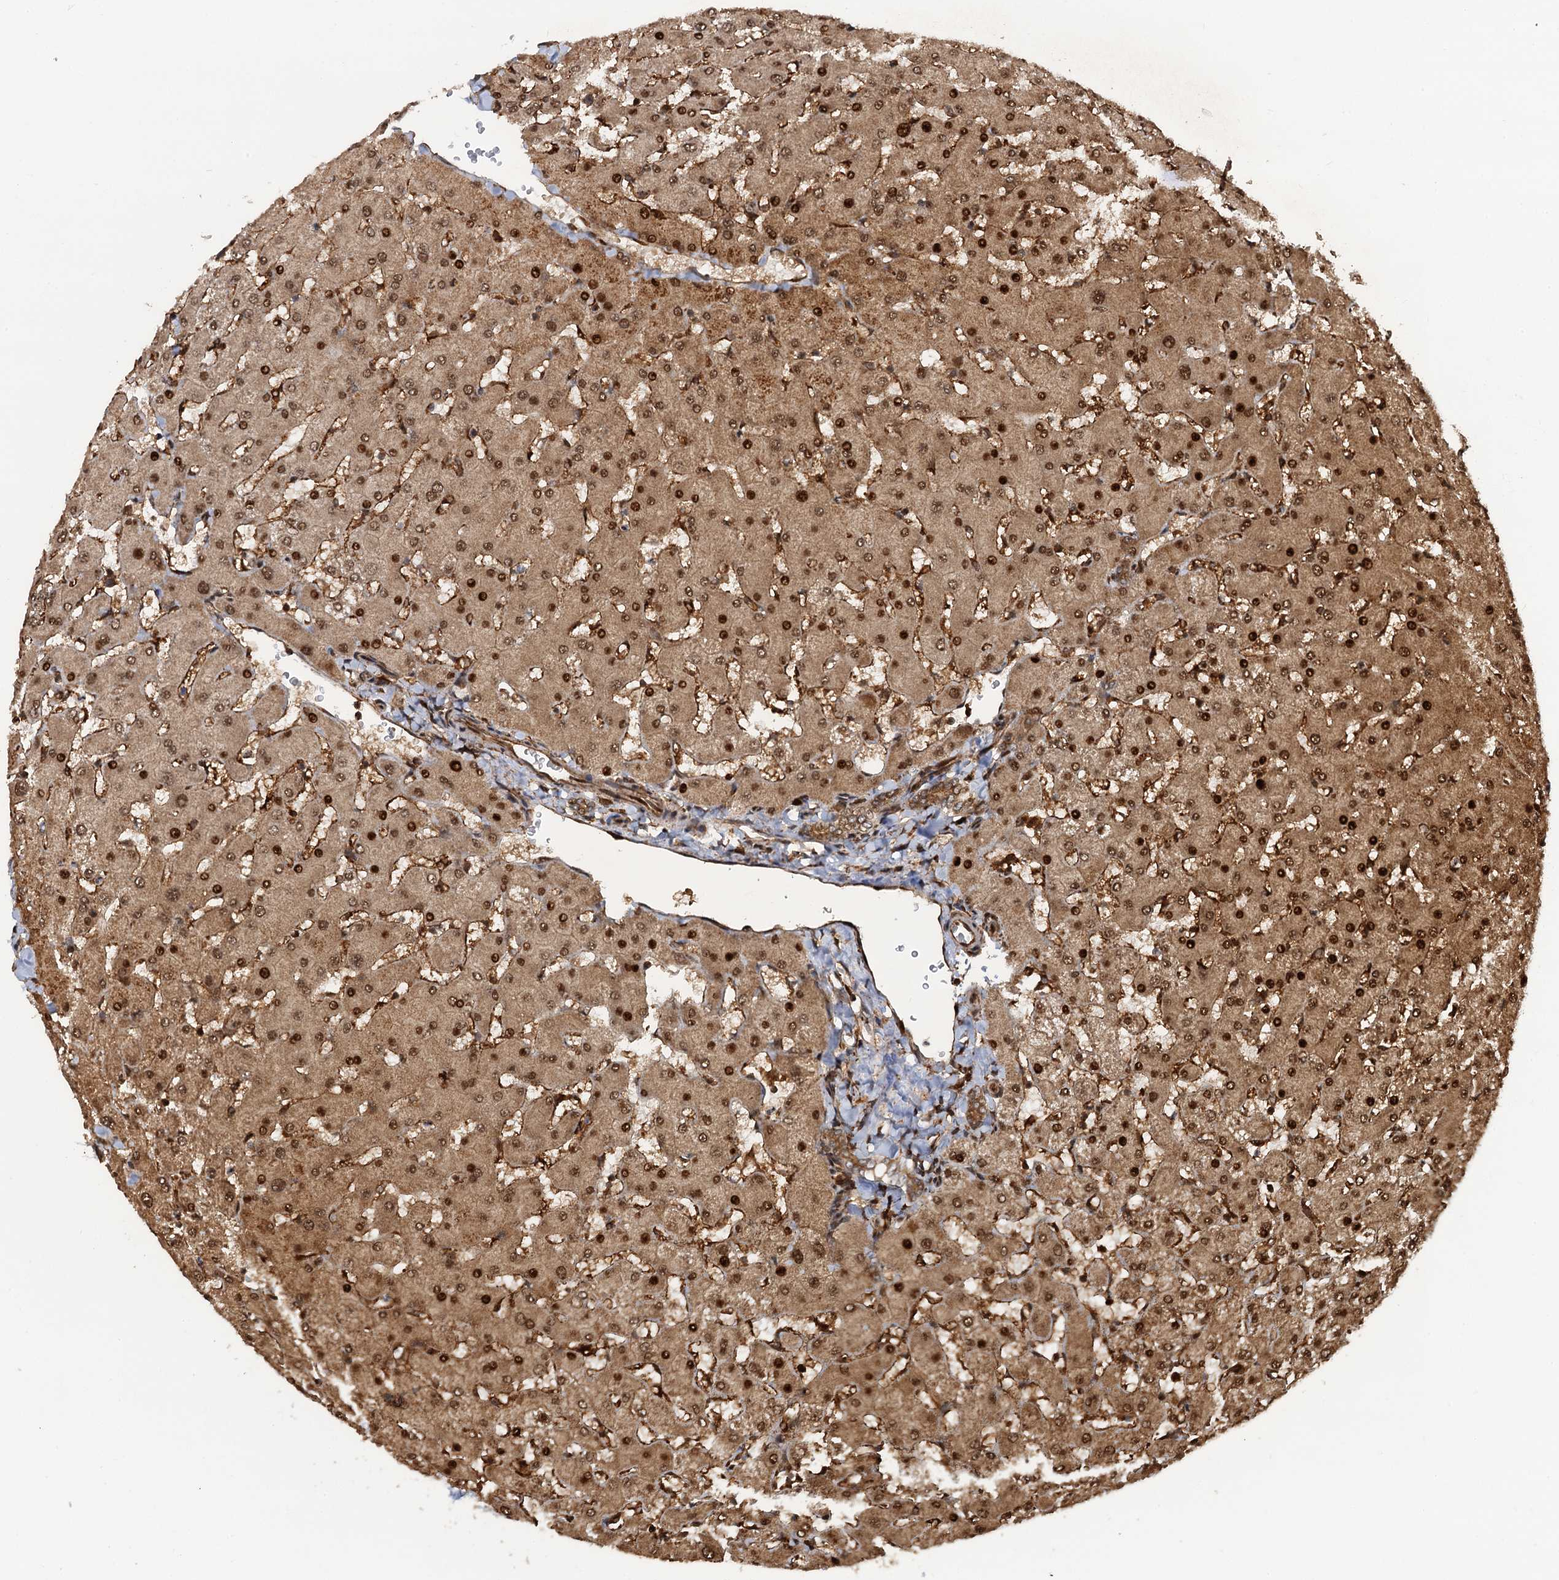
{"staining": {"intensity": "moderate", "quantity": ">75%", "location": "cytoplasmic/membranous"}, "tissue": "liver", "cell_type": "Cholangiocytes", "image_type": "normal", "snomed": [{"axis": "morphology", "description": "Normal tissue, NOS"}, {"axis": "topography", "description": "Liver"}], "caption": "Immunohistochemistry histopathology image of benign liver: human liver stained using immunohistochemistry exhibits medium levels of moderate protein expression localized specifically in the cytoplasmic/membranous of cholangiocytes, appearing as a cytoplasmic/membranous brown color.", "gene": "SNRNP25", "patient": {"sex": "female", "age": 63}}